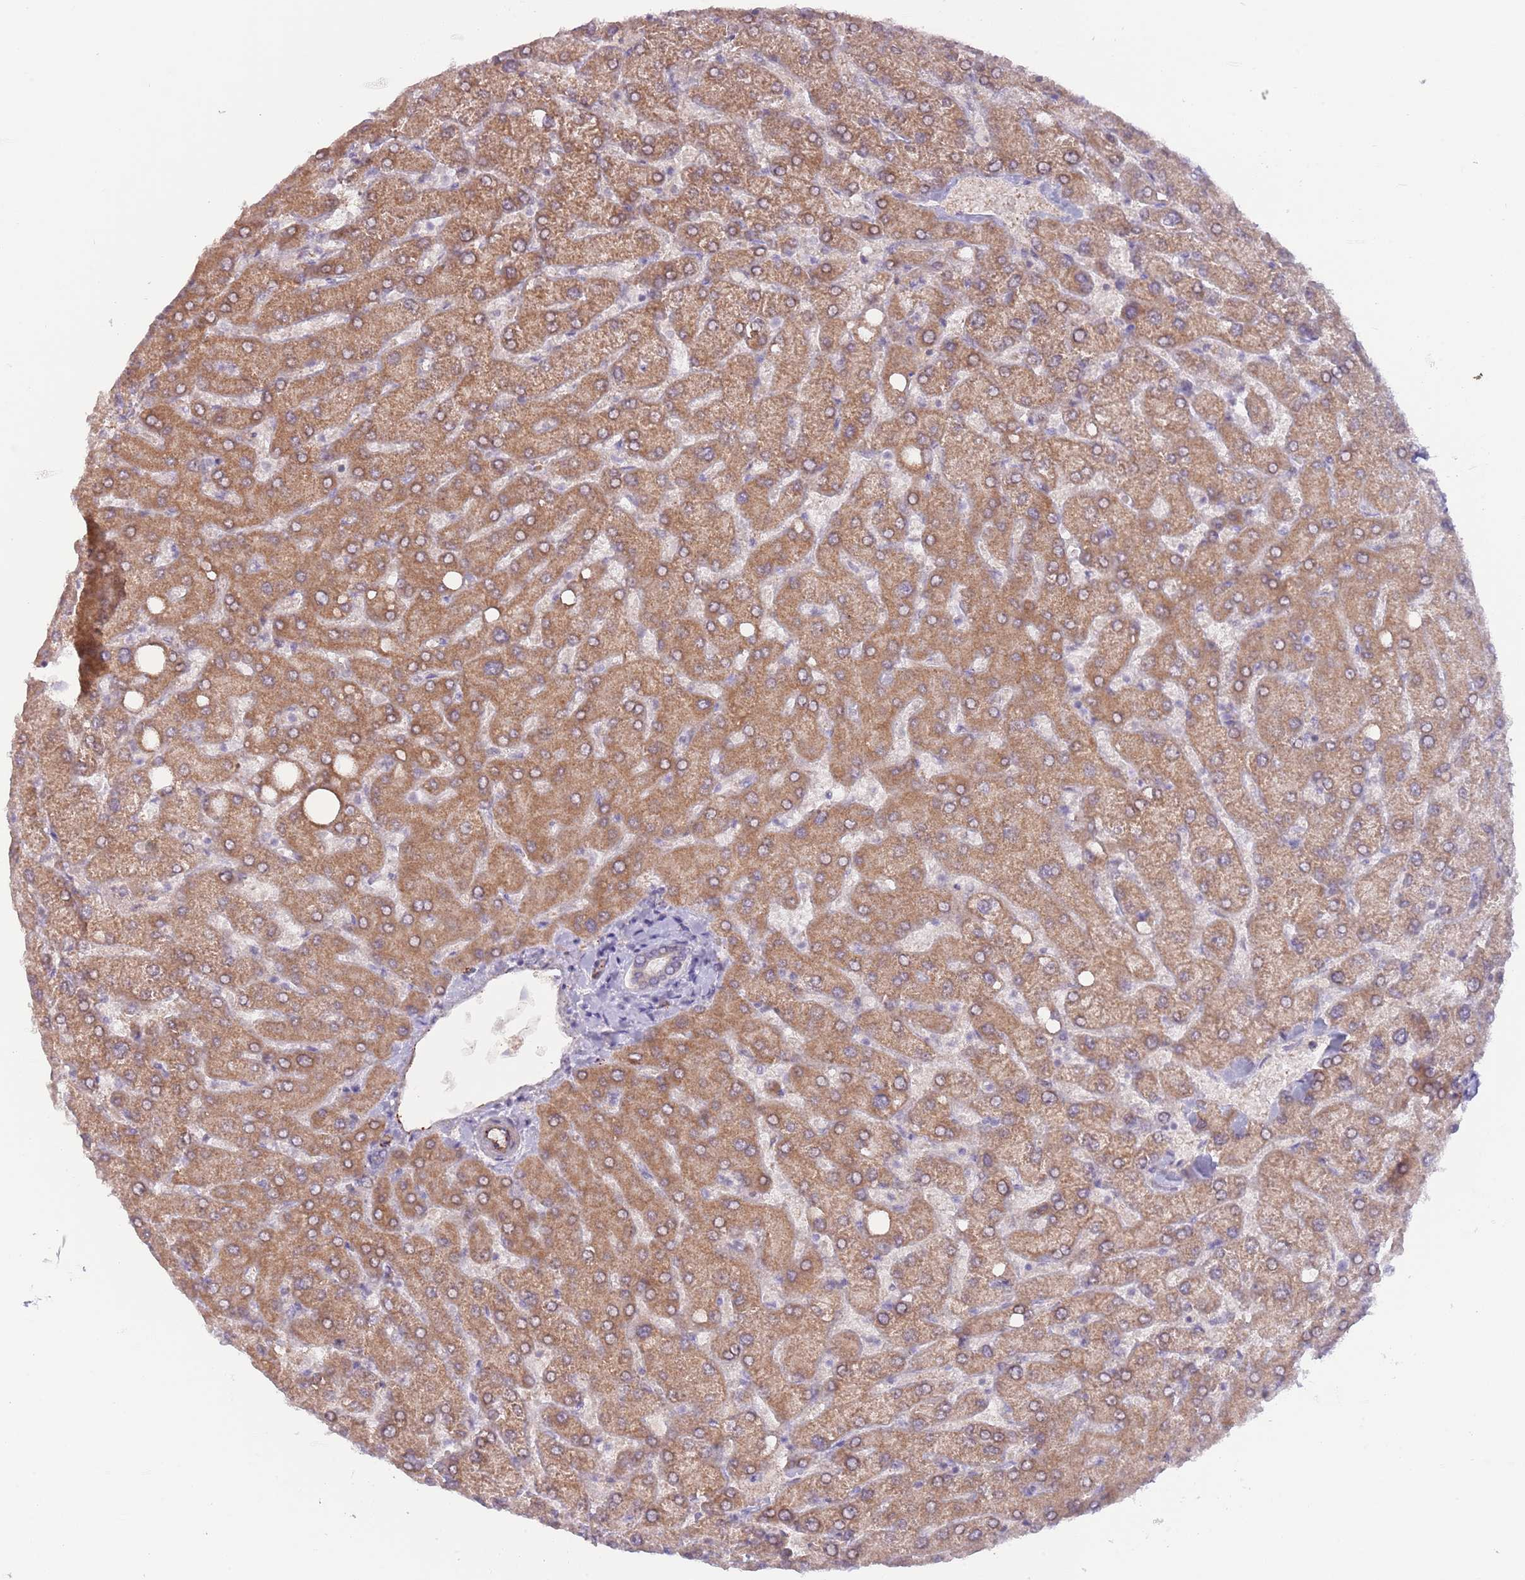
{"staining": {"intensity": "negative", "quantity": "none", "location": "none"}, "tissue": "liver", "cell_type": "Cholangiocytes", "image_type": "normal", "snomed": [{"axis": "morphology", "description": "Normal tissue, NOS"}, {"axis": "topography", "description": "Liver"}], "caption": "Immunohistochemistry (IHC) micrograph of normal liver: human liver stained with DAB exhibits no significant protein expression in cholangiocytes. The staining is performed using DAB (3,3'-diaminobenzidine) brown chromogen with nuclei counter-stained in using hematoxylin.", "gene": "LDHD", "patient": {"sex": "female", "age": 54}}